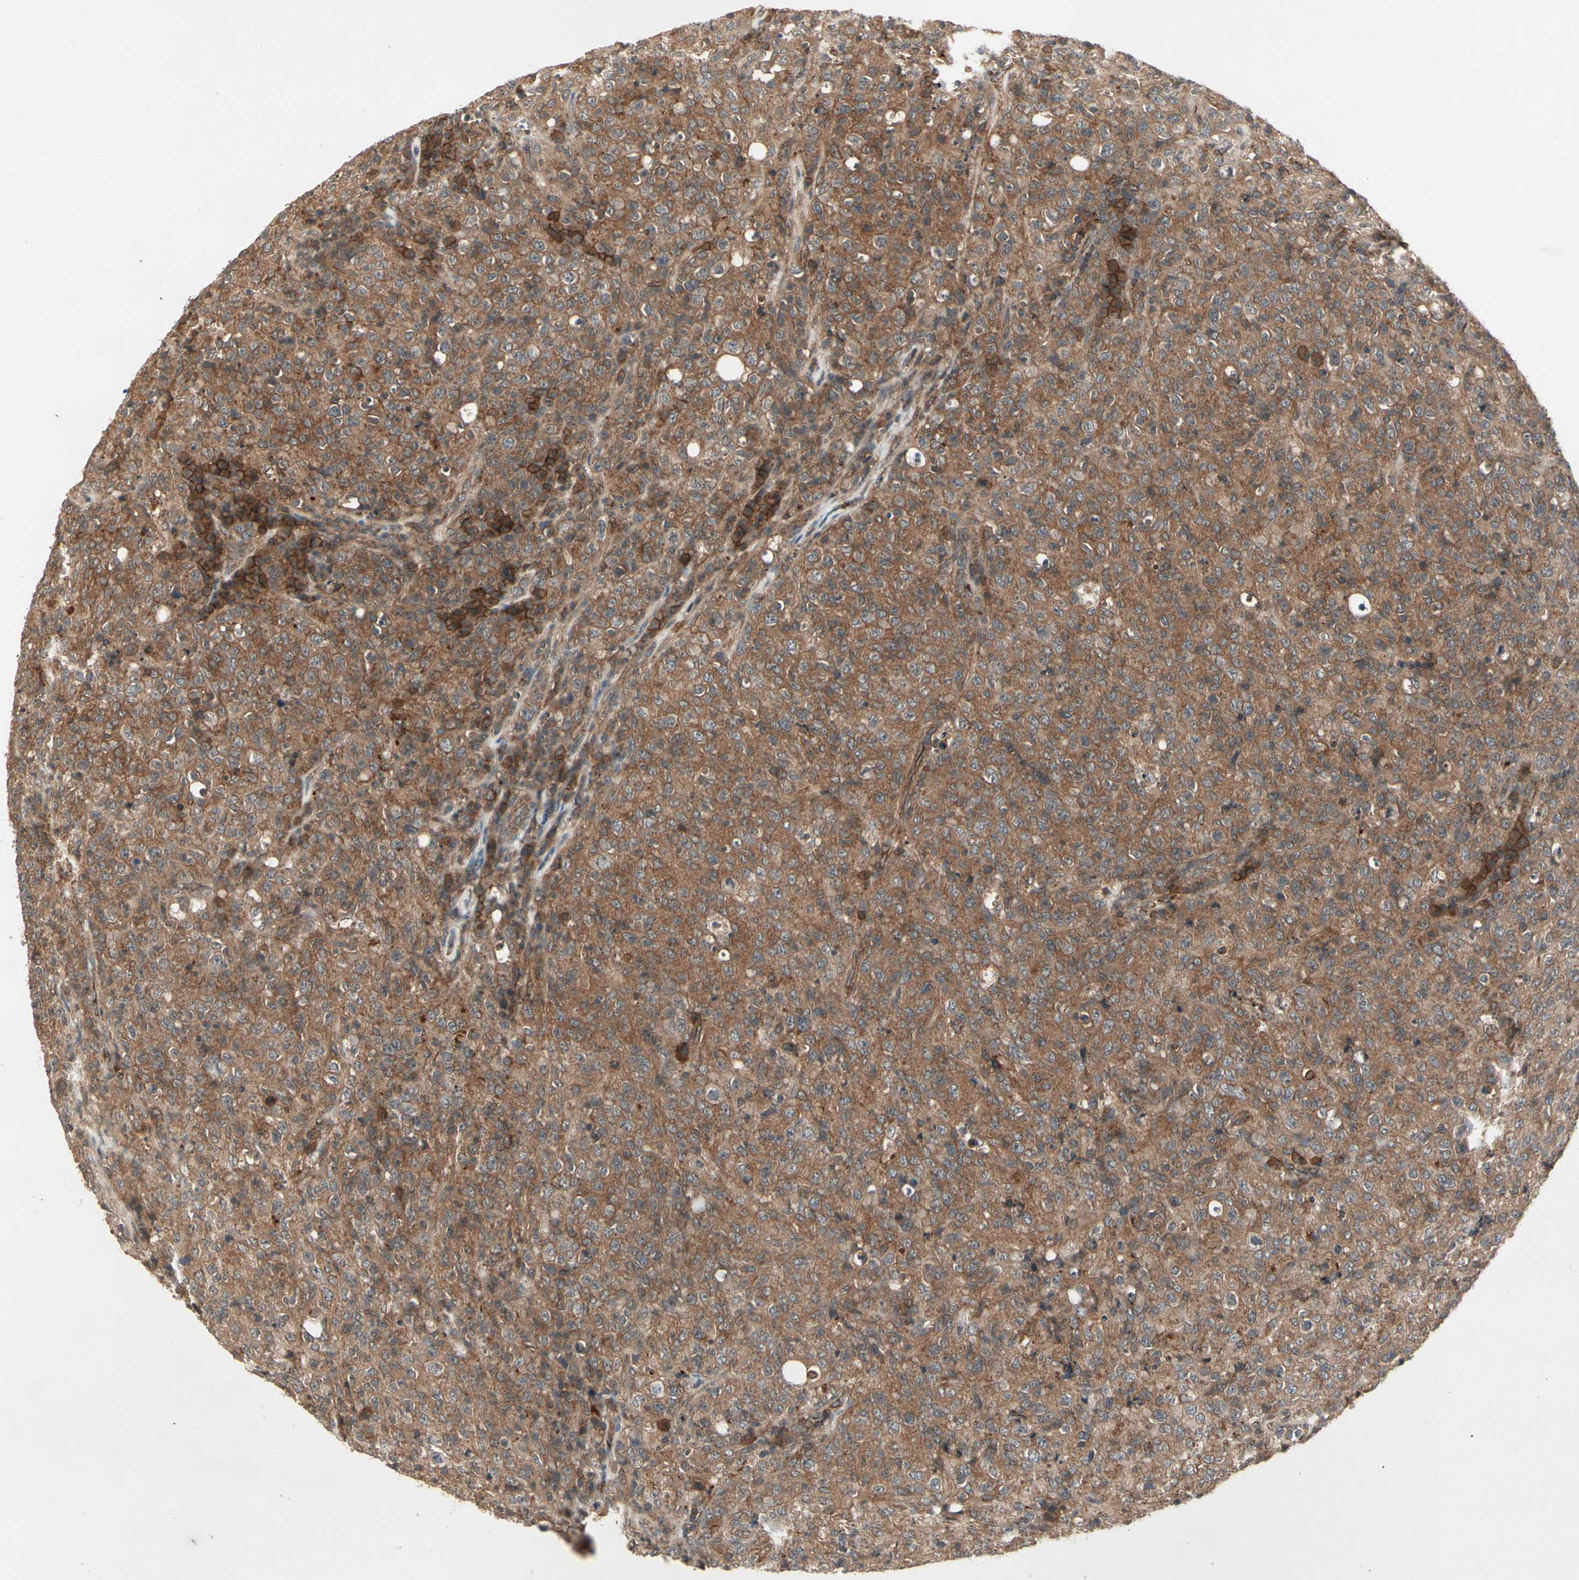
{"staining": {"intensity": "moderate", "quantity": ">75%", "location": "cytoplasmic/membranous"}, "tissue": "lymphoma", "cell_type": "Tumor cells", "image_type": "cancer", "snomed": [{"axis": "morphology", "description": "Malignant lymphoma, non-Hodgkin's type, High grade"}, {"axis": "topography", "description": "Tonsil"}], "caption": "Immunohistochemistry histopathology image of neoplastic tissue: malignant lymphoma, non-Hodgkin's type (high-grade) stained using immunohistochemistry shows medium levels of moderate protein expression localized specifically in the cytoplasmic/membranous of tumor cells, appearing as a cytoplasmic/membranous brown color.", "gene": "FLOT1", "patient": {"sex": "female", "age": 36}}